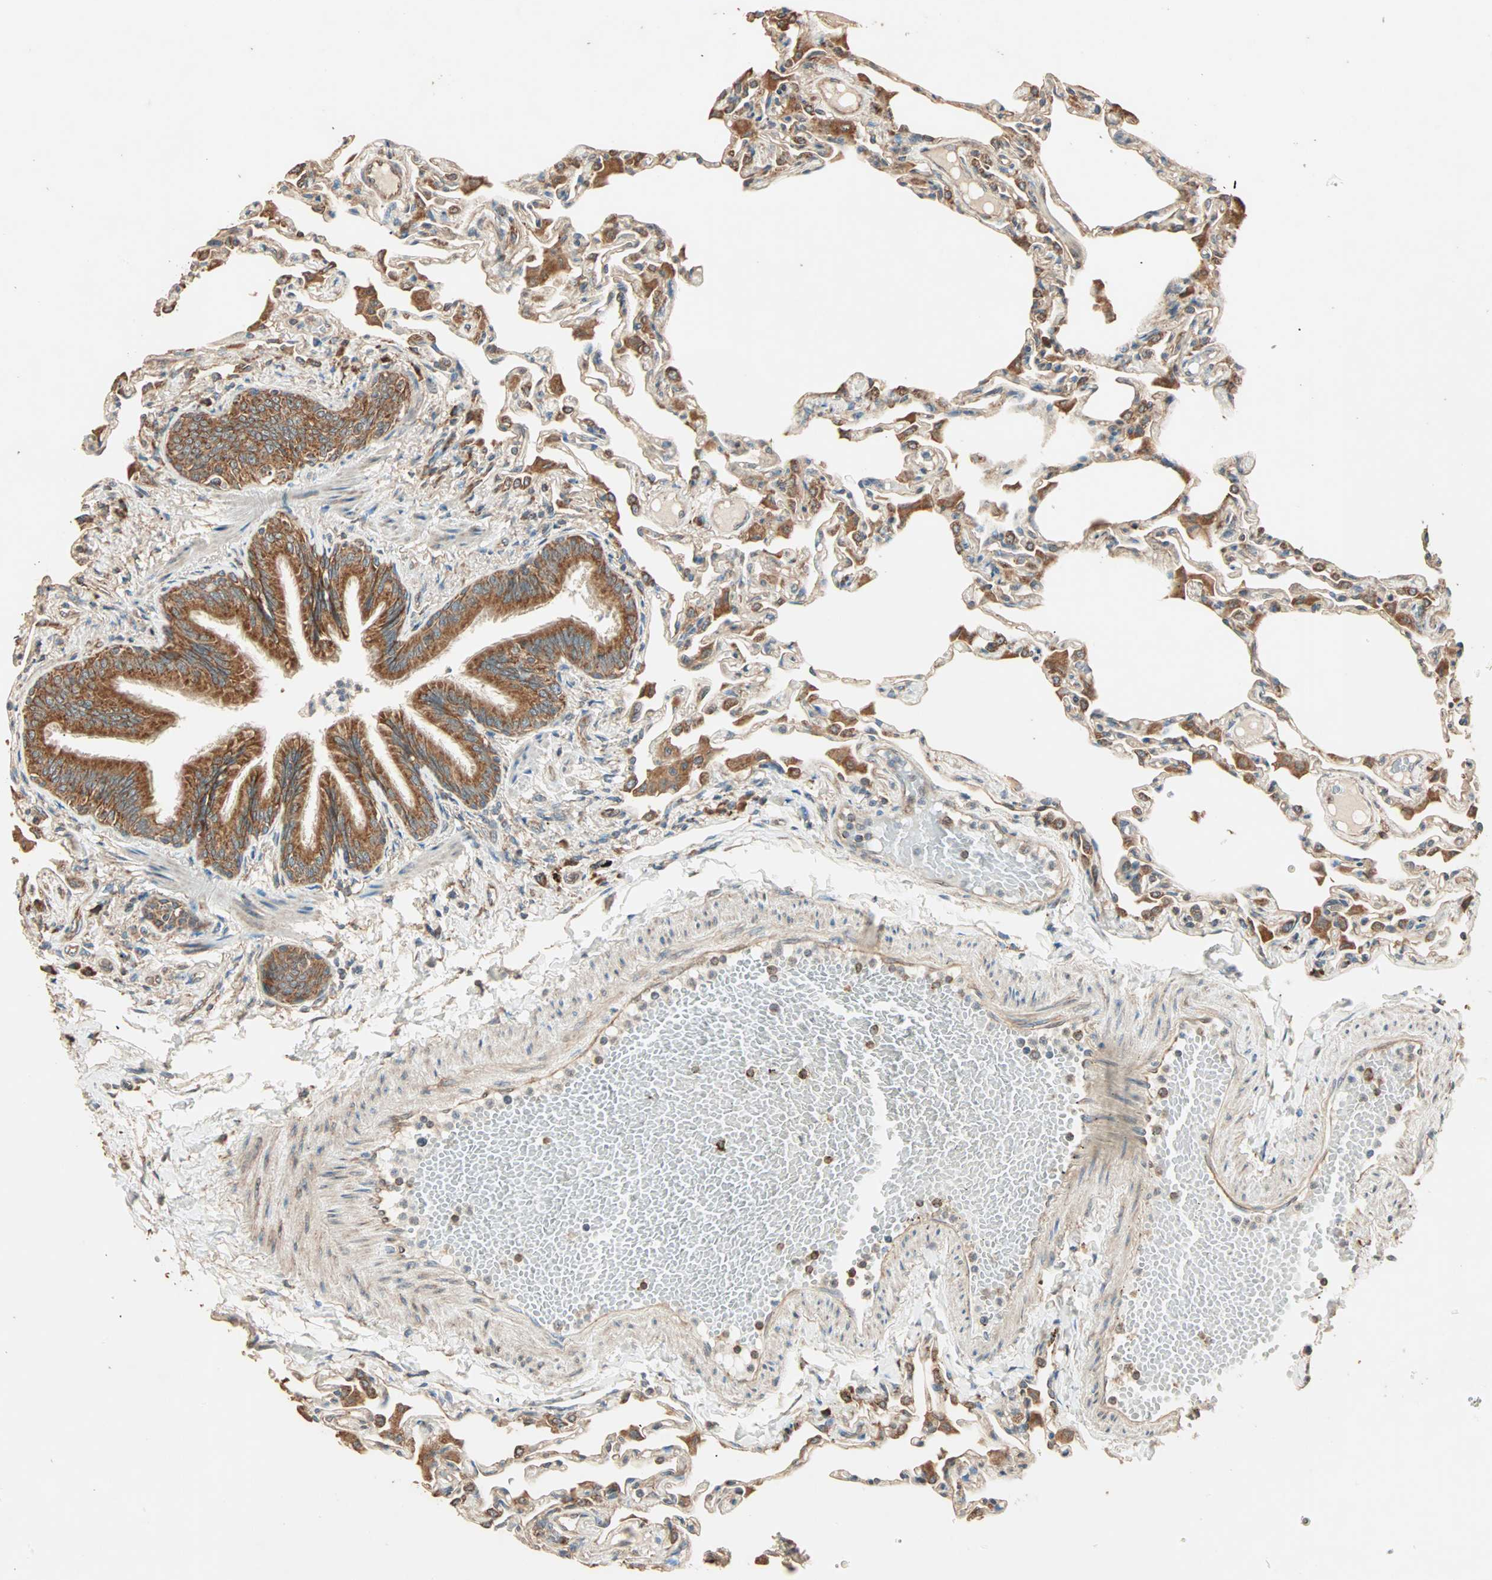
{"staining": {"intensity": "moderate", "quantity": ">75%", "location": "cytoplasmic/membranous"}, "tissue": "lung", "cell_type": "Alveolar cells", "image_type": "normal", "snomed": [{"axis": "morphology", "description": "Normal tissue, NOS"}, {"axis": "topography", "description": "Lung"}], "caption": "Lung stained with immunohistochemistry (IHC) displays moderate cytoplasmic/membranous staining in about >75% of alveolar cells.", "gene": "EIF4G2", "patient": {"sex": "female", "age": 49}}